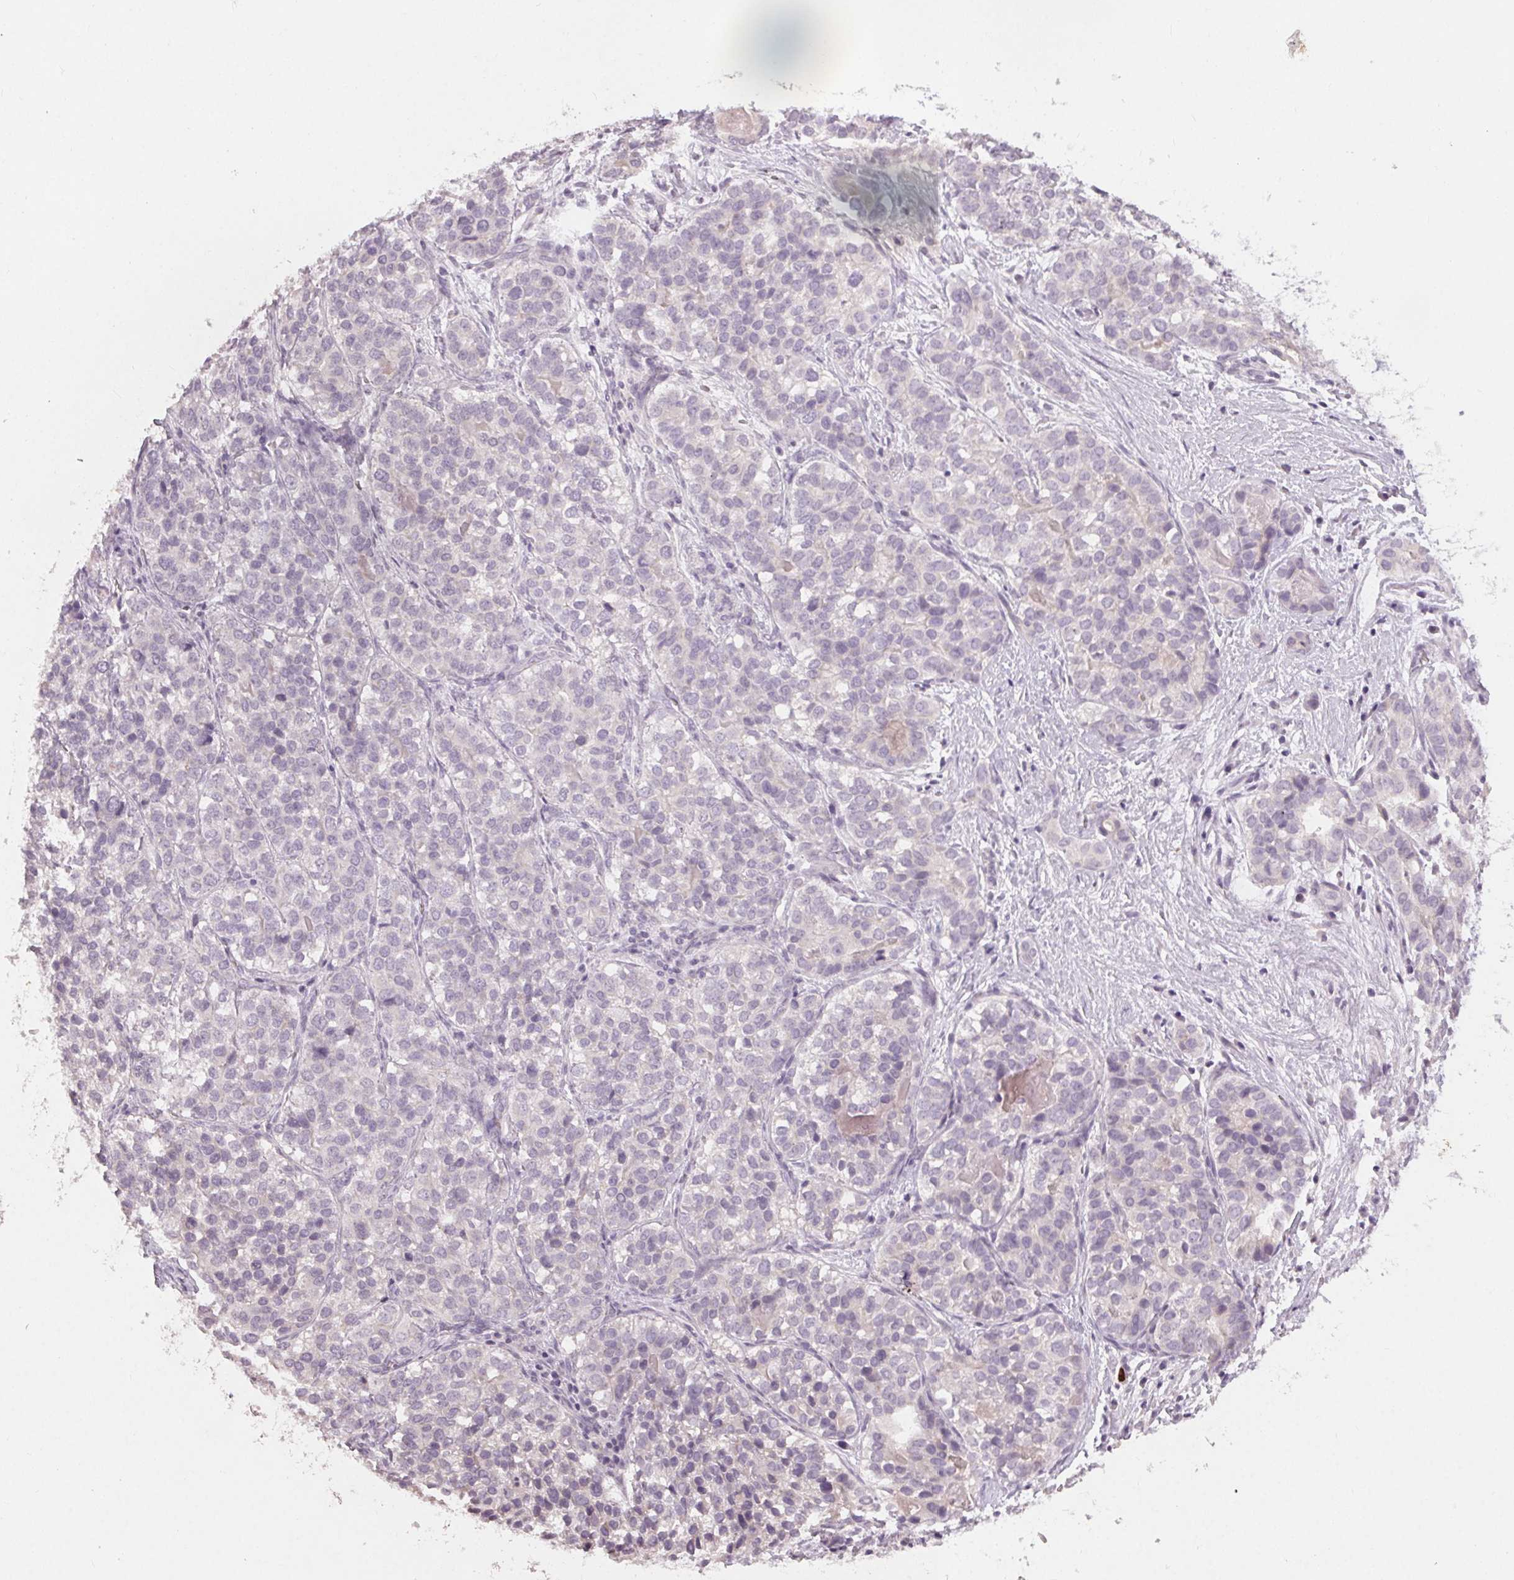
{"staining": {"intensity": "negative", "quantity": "none", "location": "none"}, "tissue": "liver cancer", "cell_type": "Tumor cells", "image_type": "cancer", "snomed": [{"axis": "morphology", "description": "Cholangiocarcinoma"}, {"axis": "topography", "description": "Liver"}], "caption": "Tumor cells show no significant positivity in liver cancer (cholangiocarcinoma).", "gene": "KLRC3", "patient": {"sex": "male", "age": 56}}